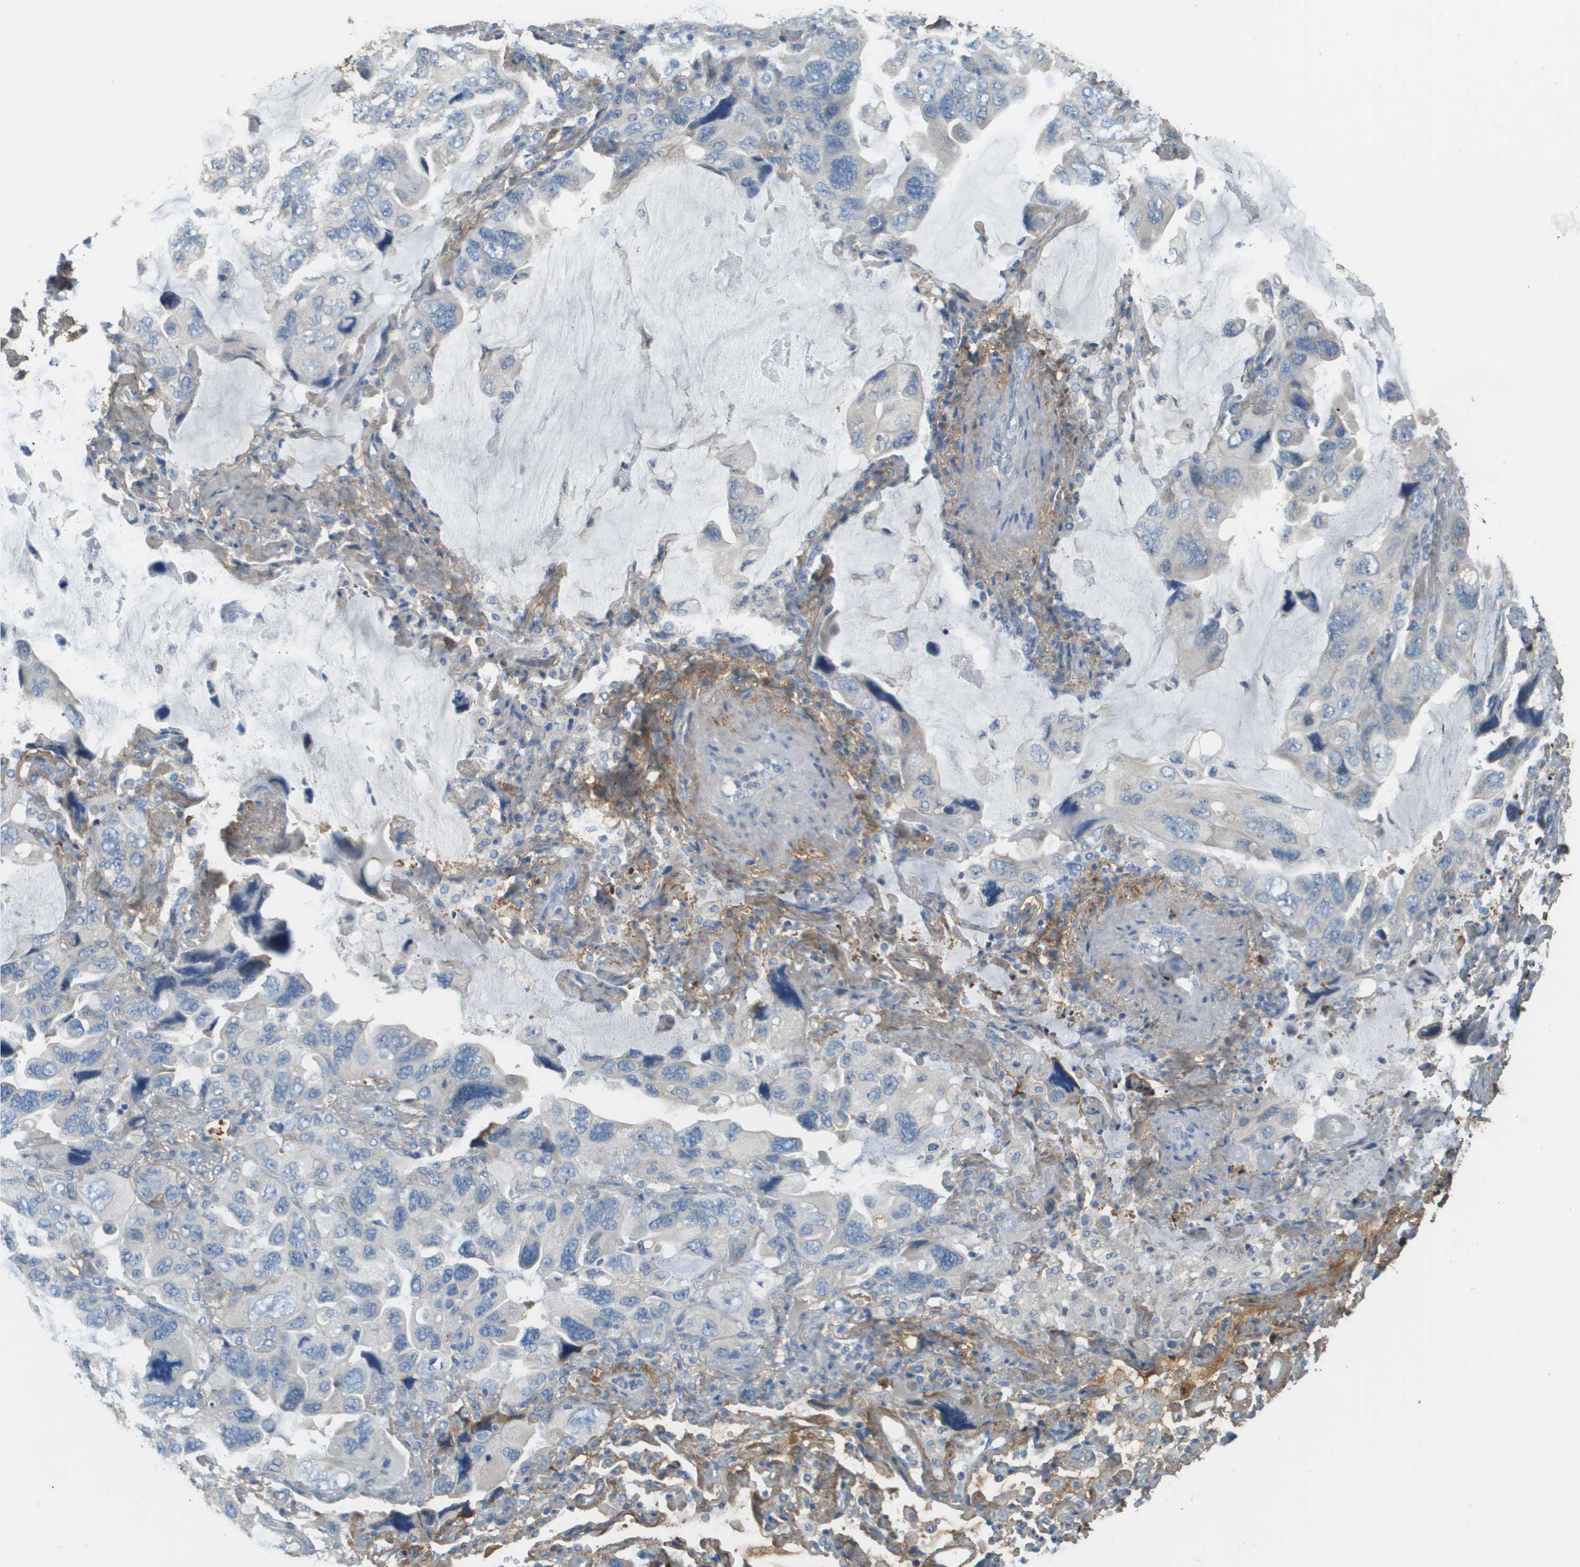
{"staining": {"intensity": "negative", "quantity": "none", "location": "none"}, "tissue": "lung cancer", "cell_type": "Tumor cells", "image_type": "cancer", "snomed": [{"axis": "morphology", "description": "Squamous cell carcinoma, NOS"}, {"axis": "topography", "description": "Lung"}], "caption": "Photomicrograph shows no significant protein positivity in tumor cells of lung squamous cell carcinoma.", "gene": "DCN", "patient": {"sex": "female", "age": 73}}